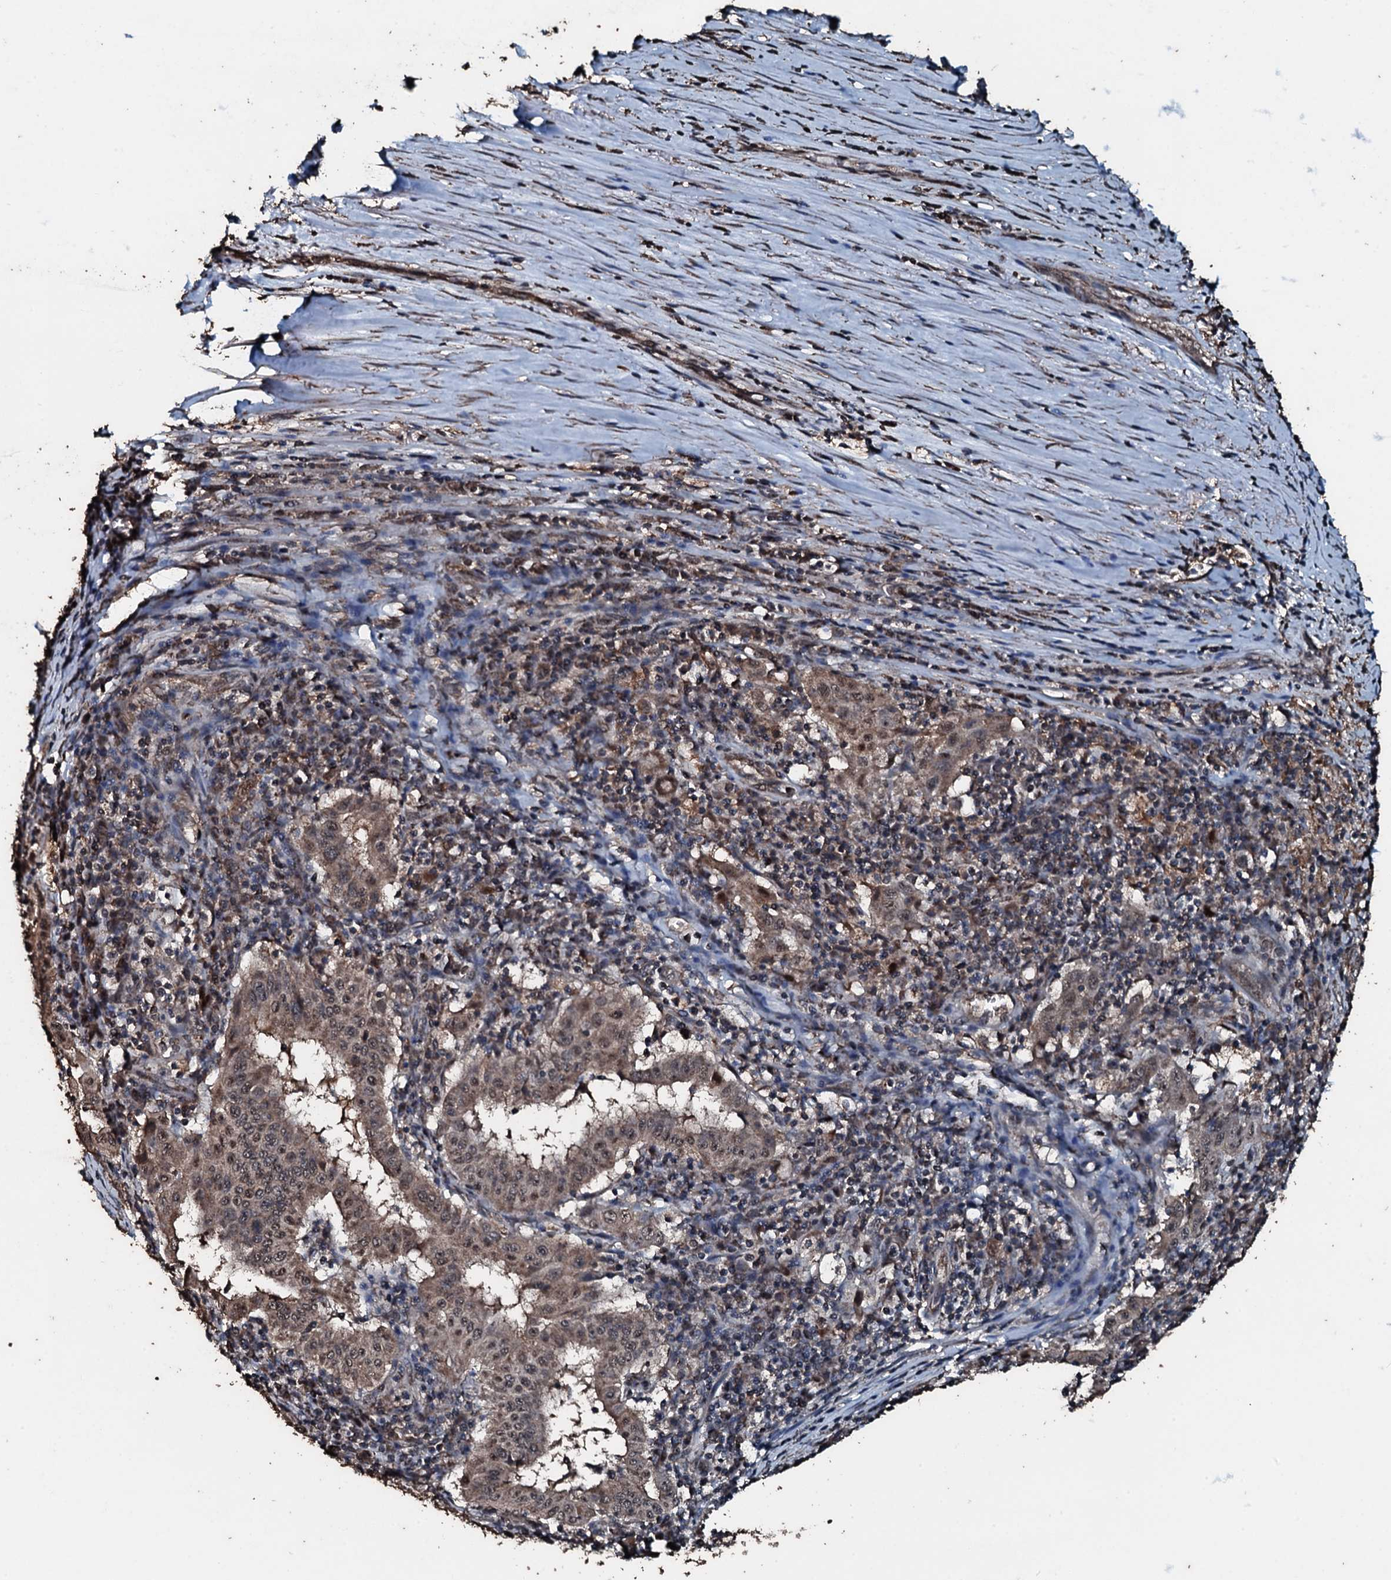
{"staining": {"intensity": "weak", "quantity": ">75%", "location": "cytoplasmic/membranous,nuclear"}, "tissue": "pancreatic cancer", "cell_type": "Tumor cells", "image_type": "cancer", "snomed": [{"axis": "morphology", "description": "Adenocarcinoma, NOS"}, {"axis": "topography", "description": "Pancreas"}], "caption": "Tumor cells display low levels of weak cytoplasmic/membranous and nuclear expression in about >75% of cells in pancreatic adenocarcinoma.", "gene": "FAAP24", "patient": {"sex": "male", "age": 63}}